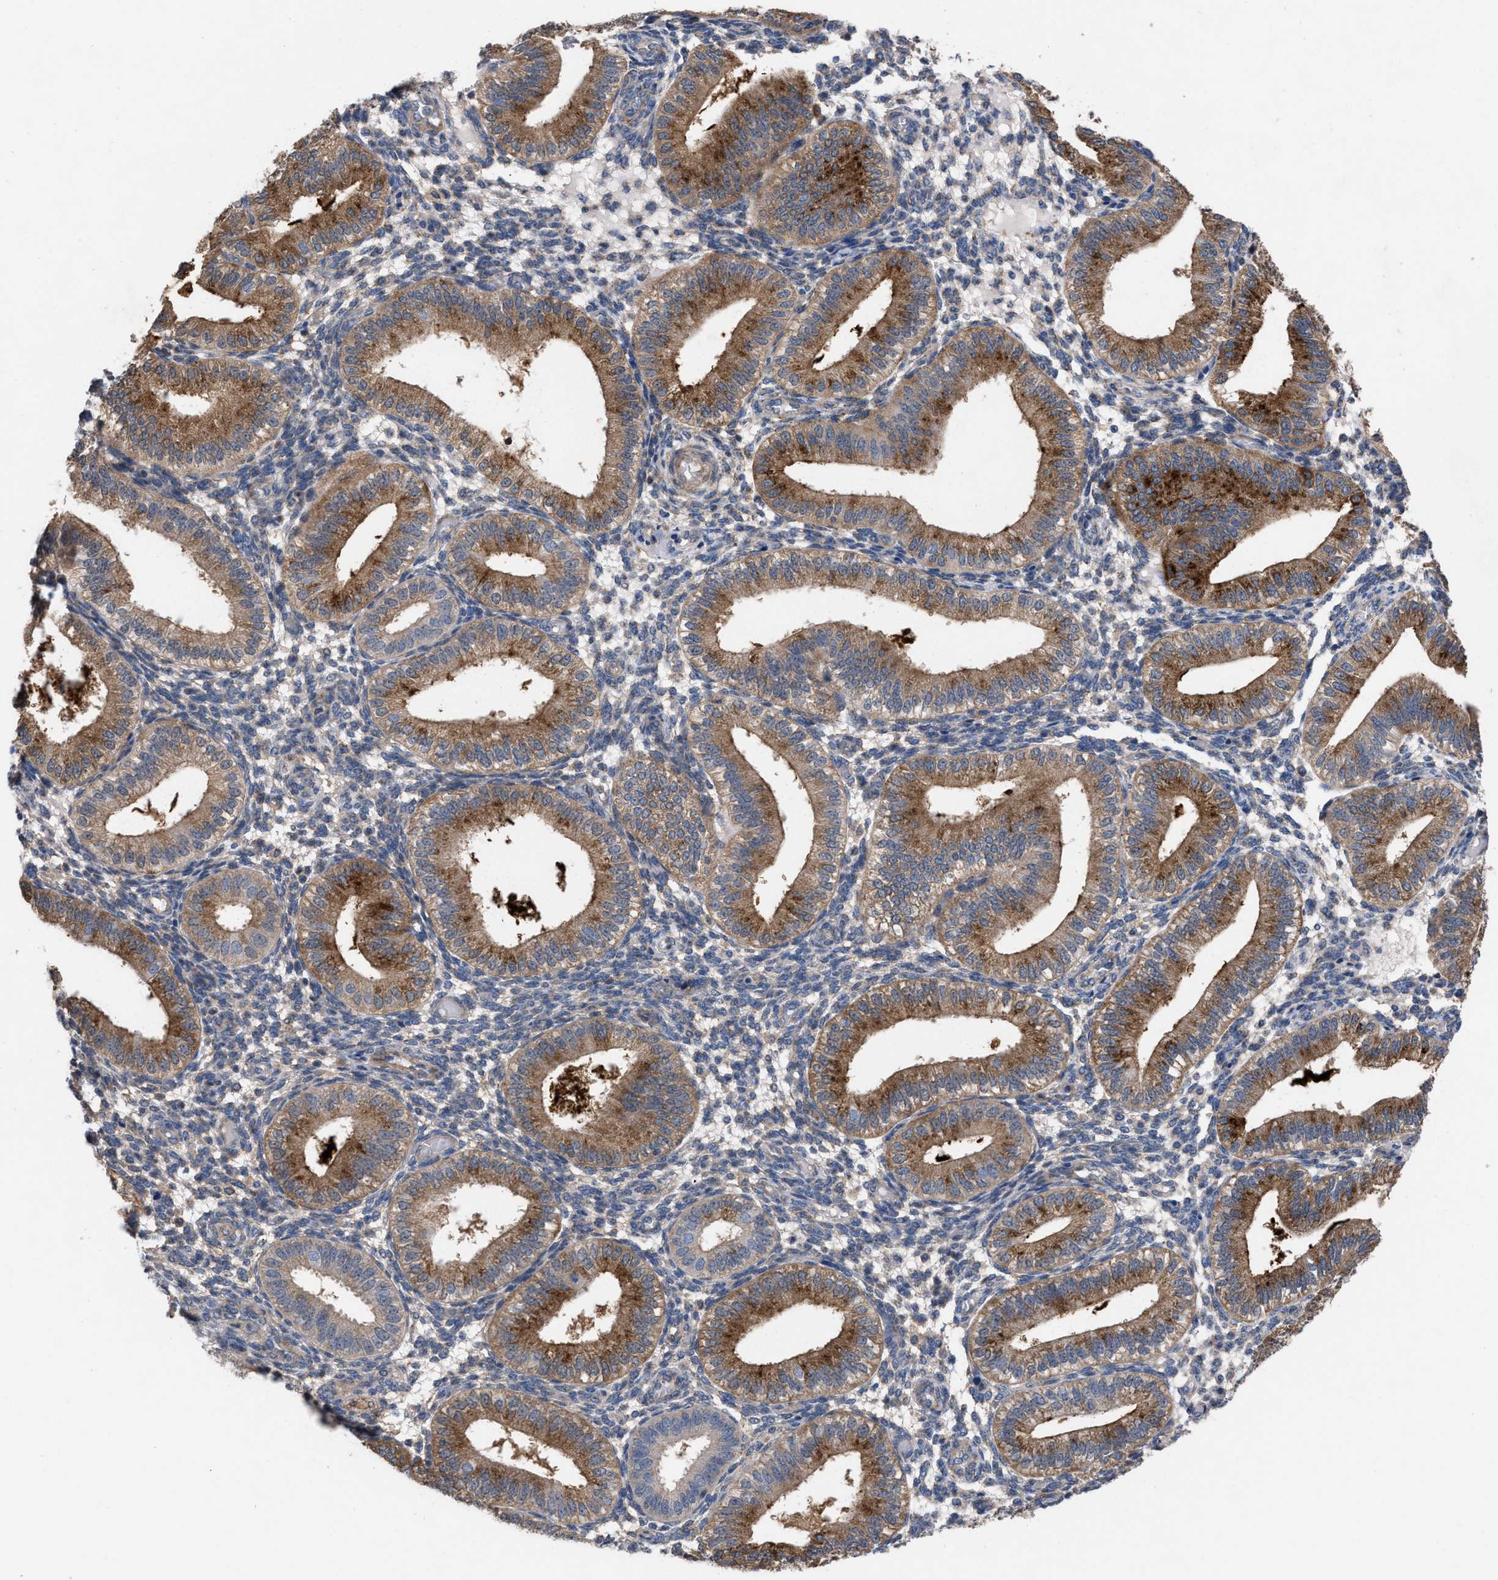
{"staining": {"intensity": "weak", "quantity": "25%-75%", "location": "cytoplasmic/membranous"}, "tissue": "endometrium", "cell_type": "Cells in endometrial stroma", "image_type": "normal", "snomed": [{"axis": "morphology", "description": "Normal tissue, NOS"}, {"axis": "topography", "description": "Endometrium"}], "caption": "Protein staining of unremarkable endometrium reveals weak cytoplasmic/membranous staining in approximately 25%-75% of cells in endometrial stroma. Ihc stains the protein in brown and the nuclei are stained blue.", "gene": "TMEM131", "patient": {"sex": "female", "age": 39}}